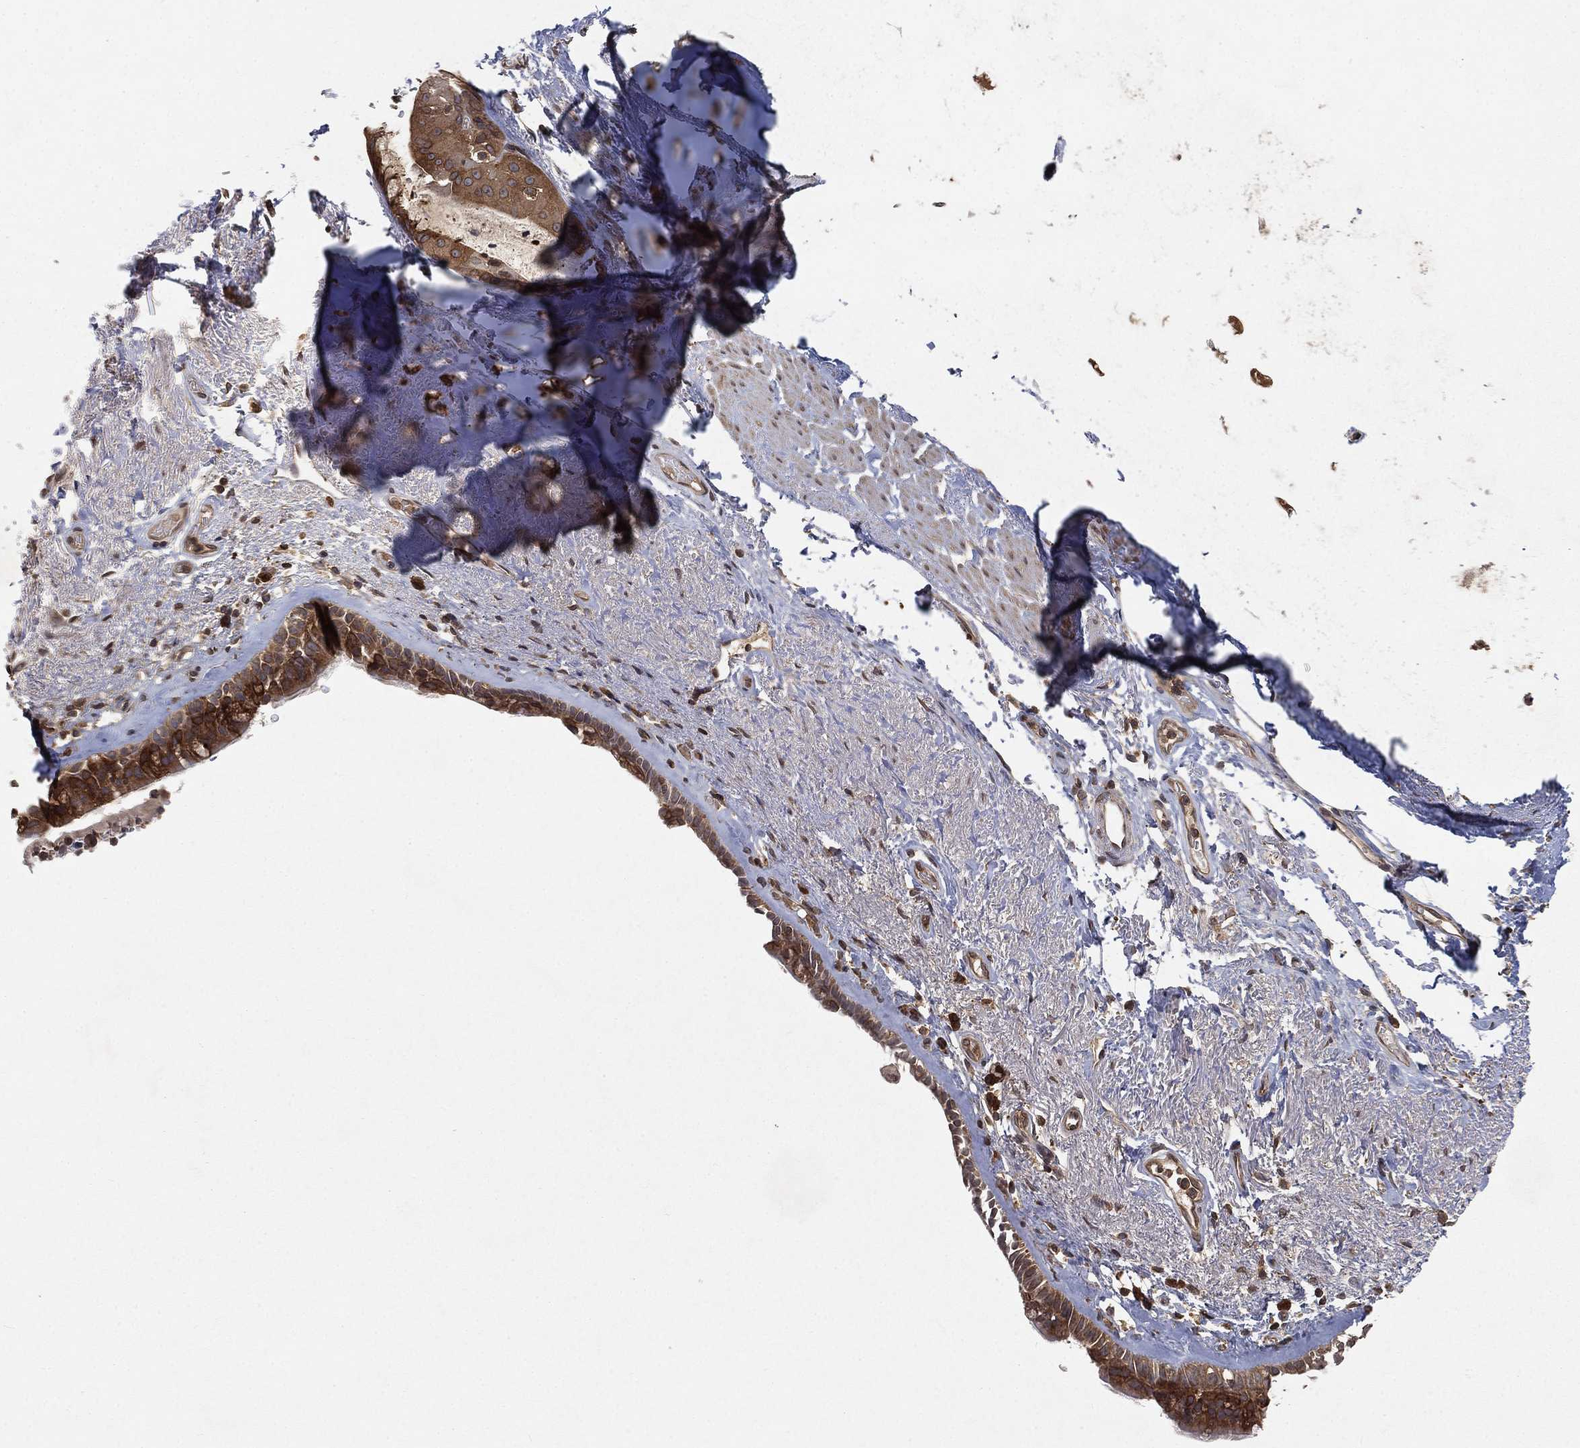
{"staining": {"intensity": "moderate", "quantity": ">75%", "location": "cytoplasmic/membranous"}, "tissue": "bronchus", "cell_type": "Respiratory epithelial cells", "image_type": "normal", "snomed": [{"axis": "morphology", "description": "Normal tissue, NOS"}, {"axis": "topography", "description": "Bronchus"}], "caption": "Moderate cytoplasmic/membranous expression is appreciated in approximately >75% of respiratory epithelial cells in benign bronchus. (Brightfield microscopy of DAB IHC at high magnification).", "gene": "UBA5", "patient": {"sex": "male", "age": 82}}